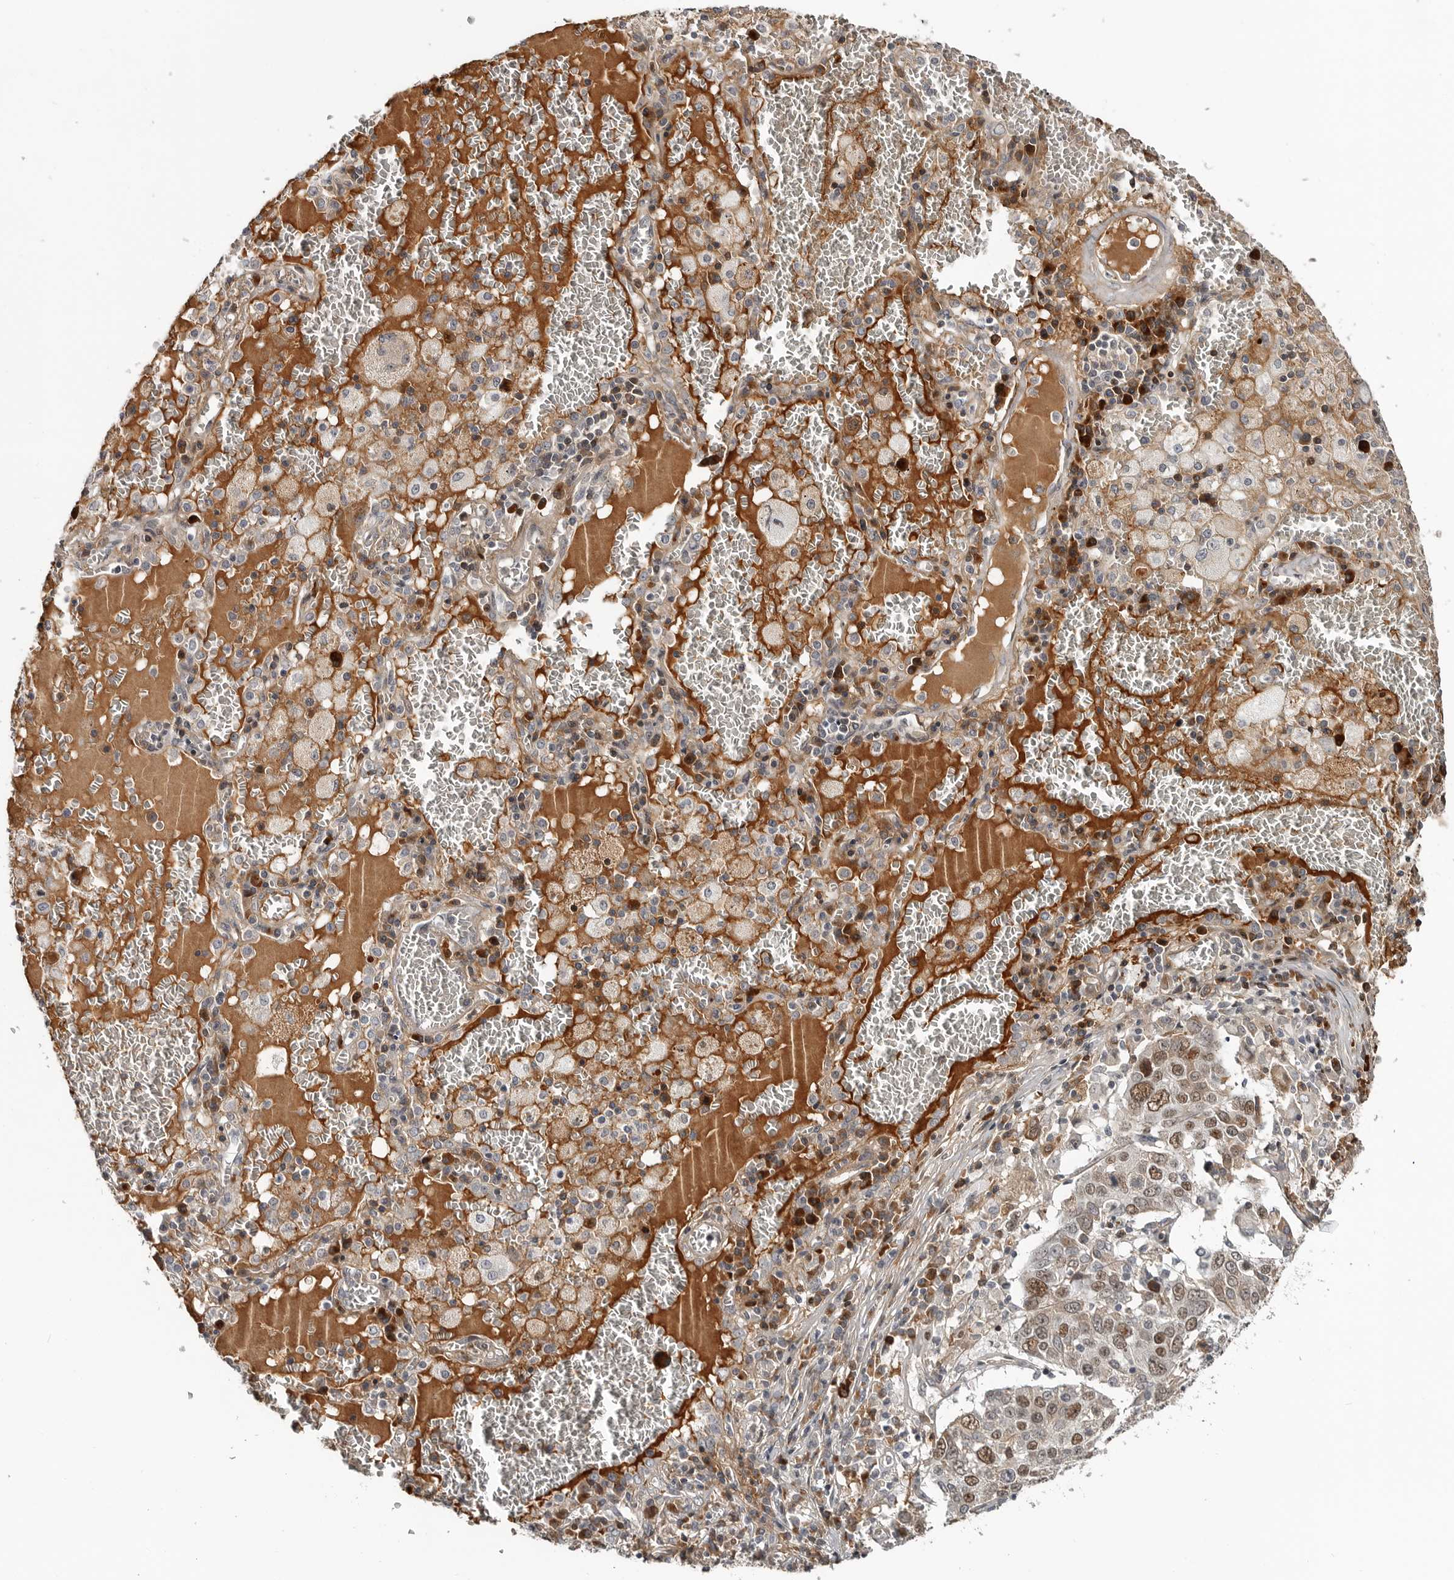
{"staining": {"intensity": "moderate", "quantity": ">75%", "location": "nuclear"}, "tissue": "lung cancer", "cell_type": "Tumor cells", "image_type": "cancer", "snomed": [{"axis": "morphology", "description": "Squamous cell carcinoma, NOS"}, {"axis": "topography", "description": "Lung"}], "caption": "Protein analysis of lung cancer tissue demonstrates moderate nuclear expression in approximately >75% of tumor cells. (DAB IHC, brown staining for protein, blue staining for nuclei).", "gene": "ZNF277", "patient": {"sex": "male", "age": 65}}